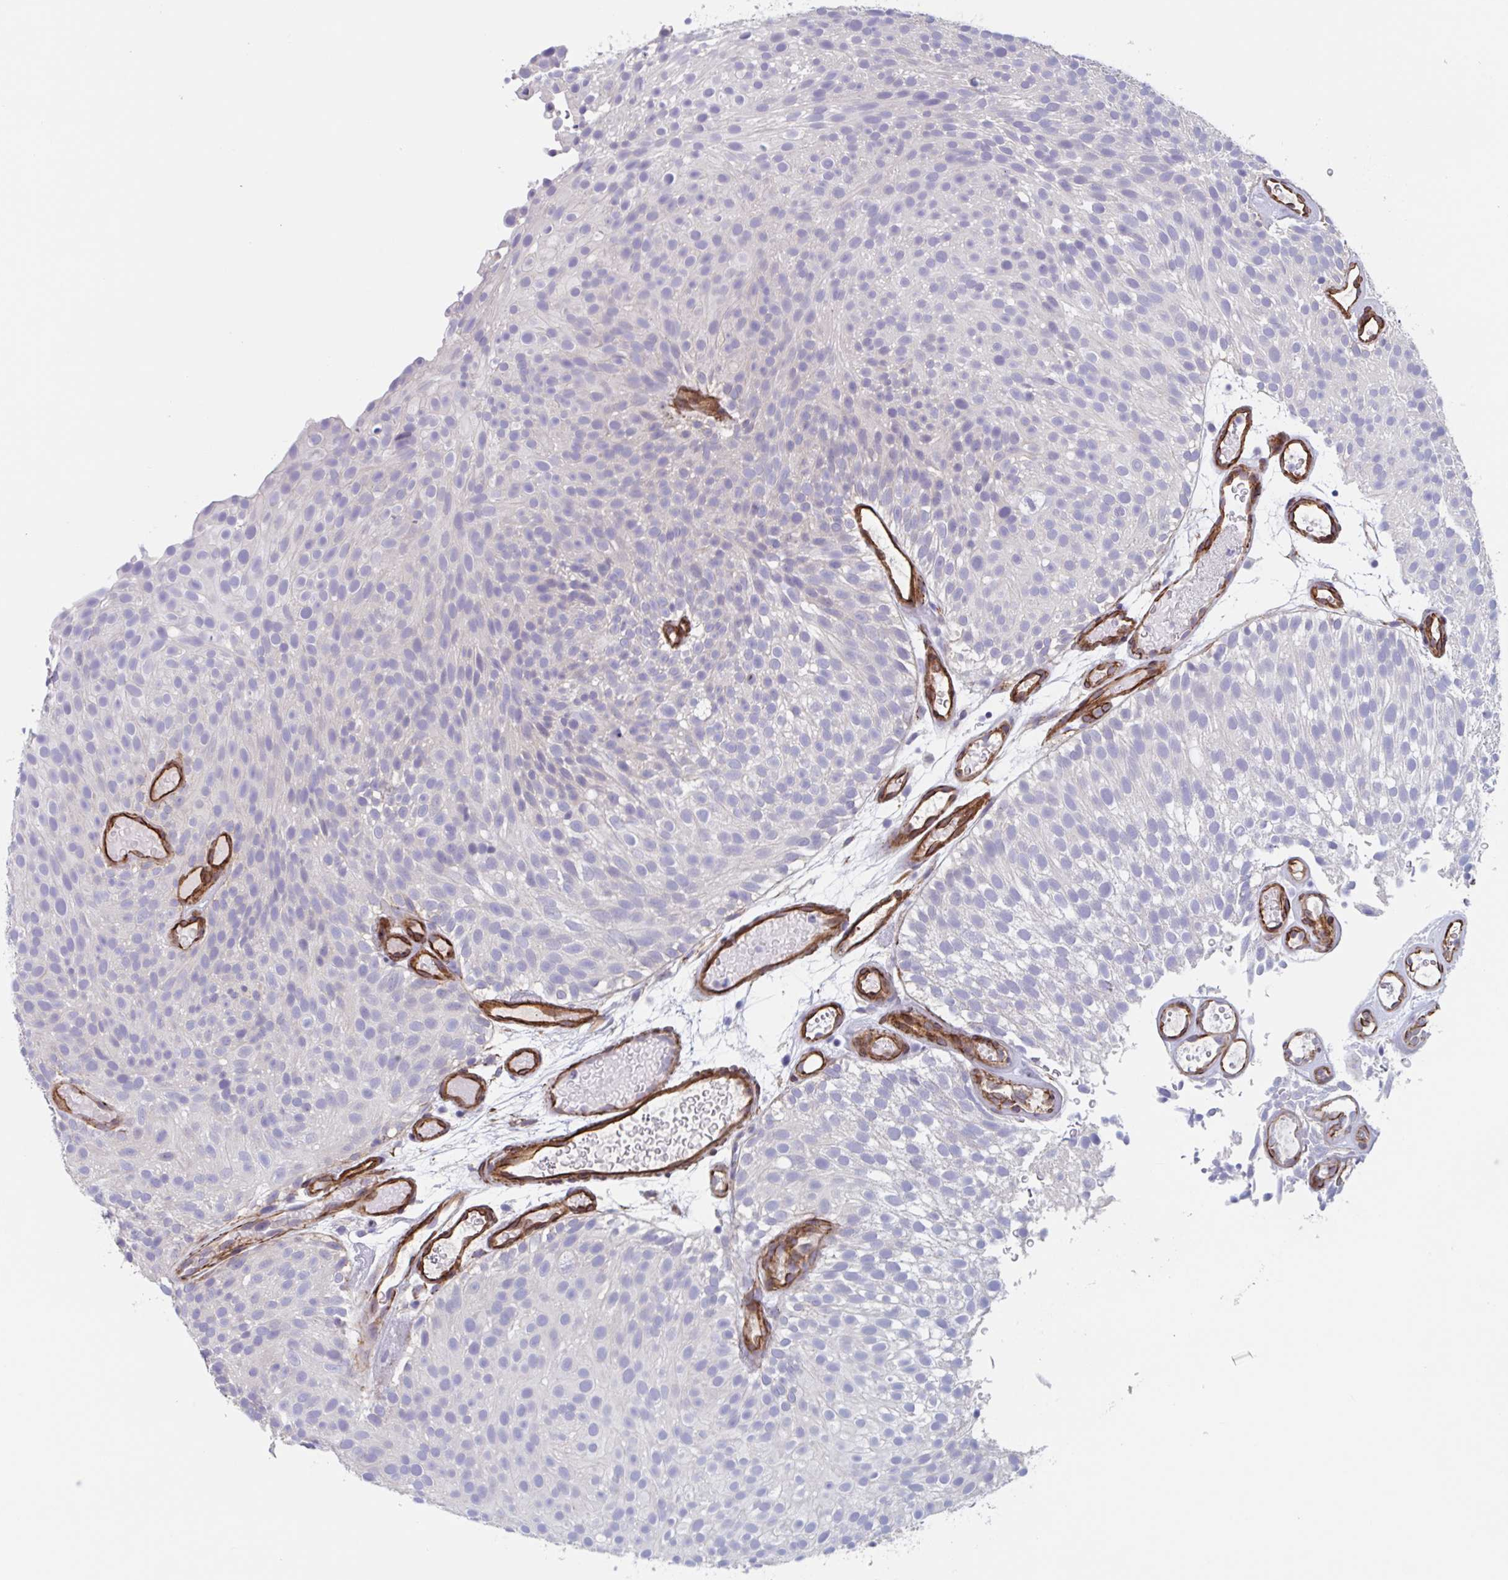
{"staining": {"intensity": "negative", "quantity": "none", "location": "none"}, "tissue": "urothelial cancer", "cell_type": "Tumor cells", "image_type": "cancer", "snomed": [{"axis": "morphology", "description": "Urothelial carcinoma, Low grade"}, {"axis": "topography", "description": "Urinary bladder"}], "caption": "Tumor cells show no significant protein positivity in urothelial cancer.", "gene": "CITED4", "patient": {"sex": "male", "age": 78}}